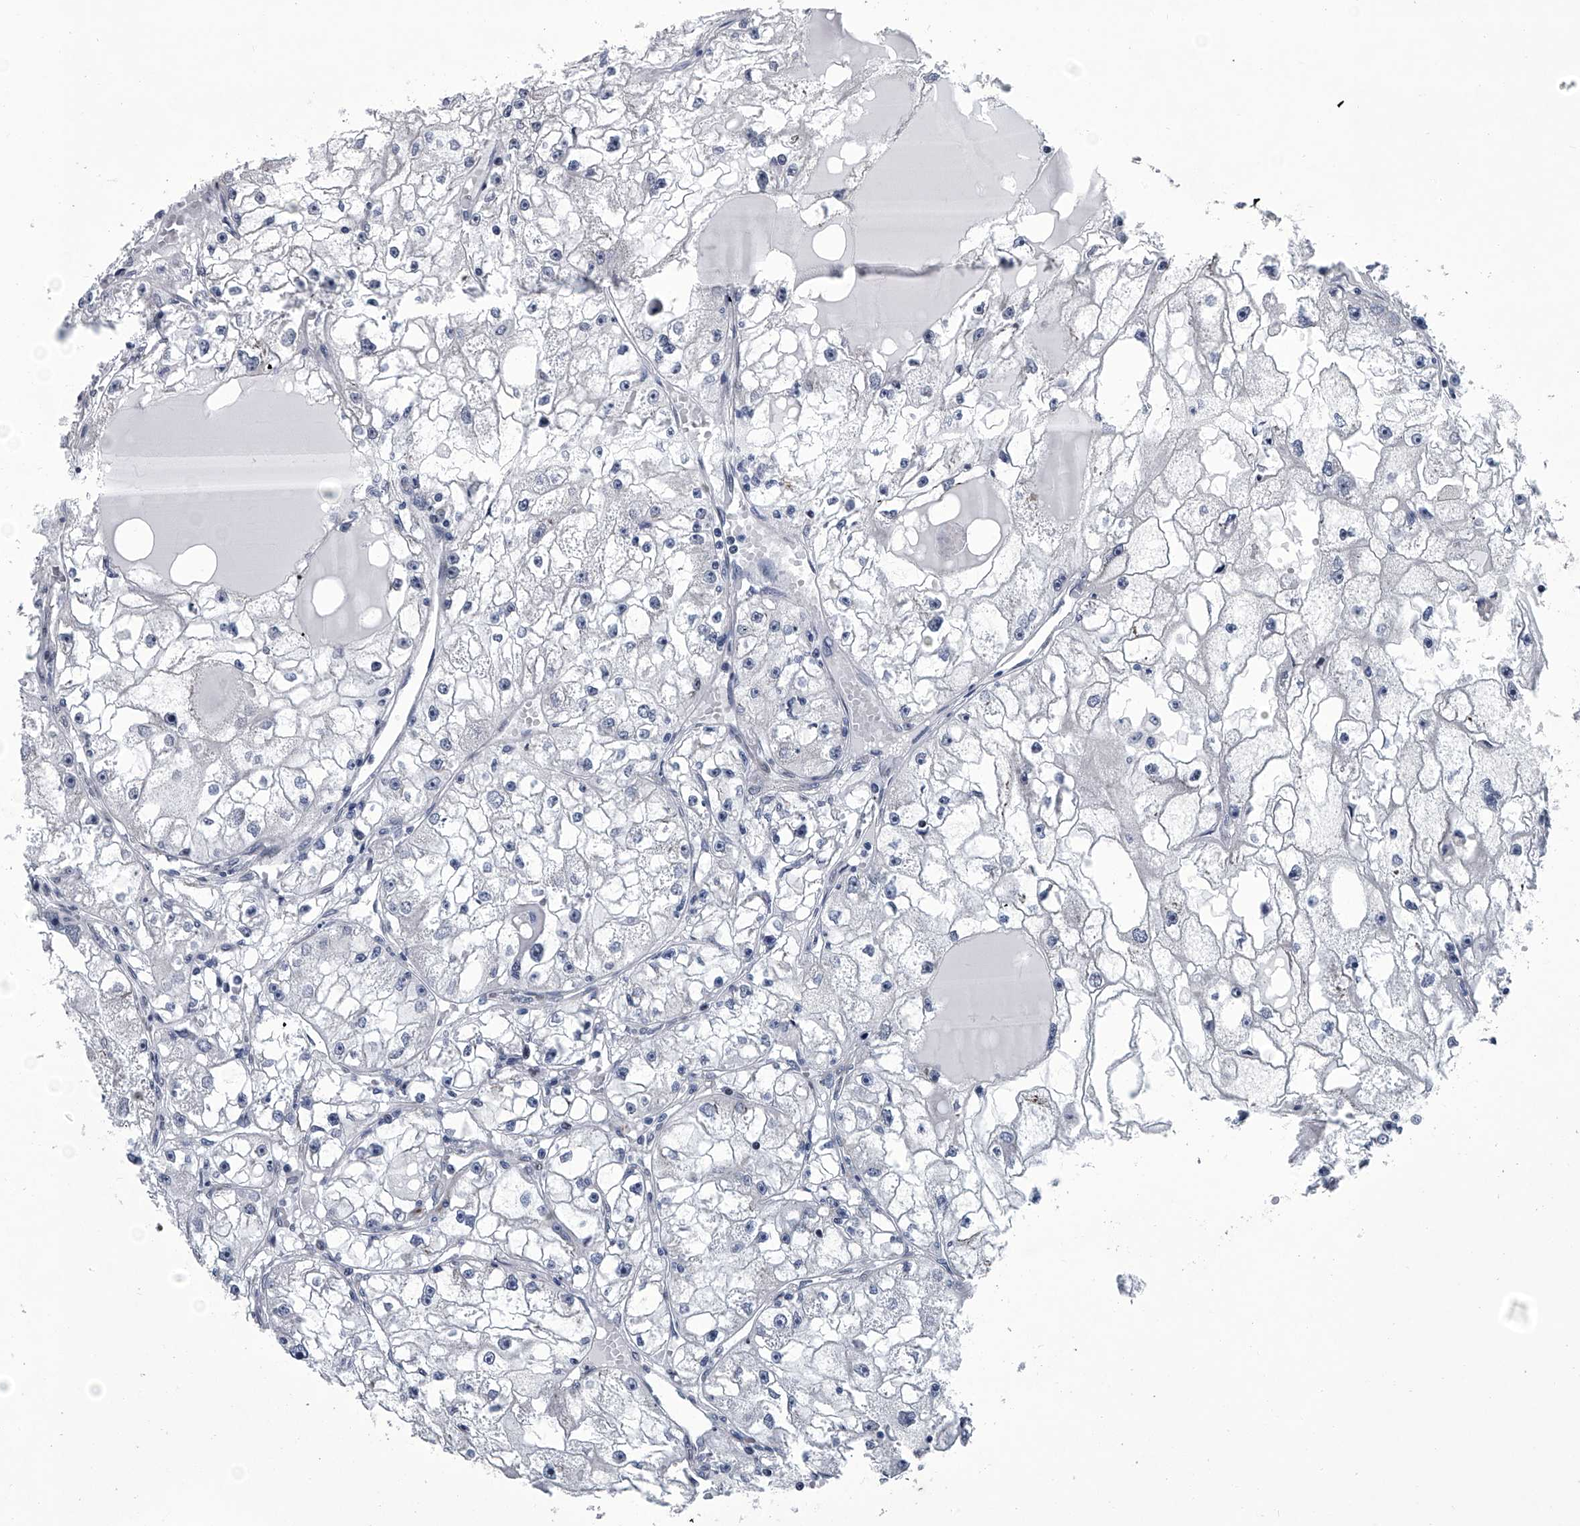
{"staining": {"intensity": "negative", "quantity": "none", "location": "none"}, "tissue": "renal cancer", "cell_type": "Tumor cells", "image_type": "cancer", "snomed": [{"axis": "morphology", "description": "Adenocarcinoma, NOS"}, {"axis": "topography", "description": "Kidney"}], "caption": "A histopathology image of renal cancer (adenocarcinoma) stained for a protein reveals no brown staining in tumor cells.", "gene": "PPP2R5D", "patient": {"sex": "male", "age": 56}}